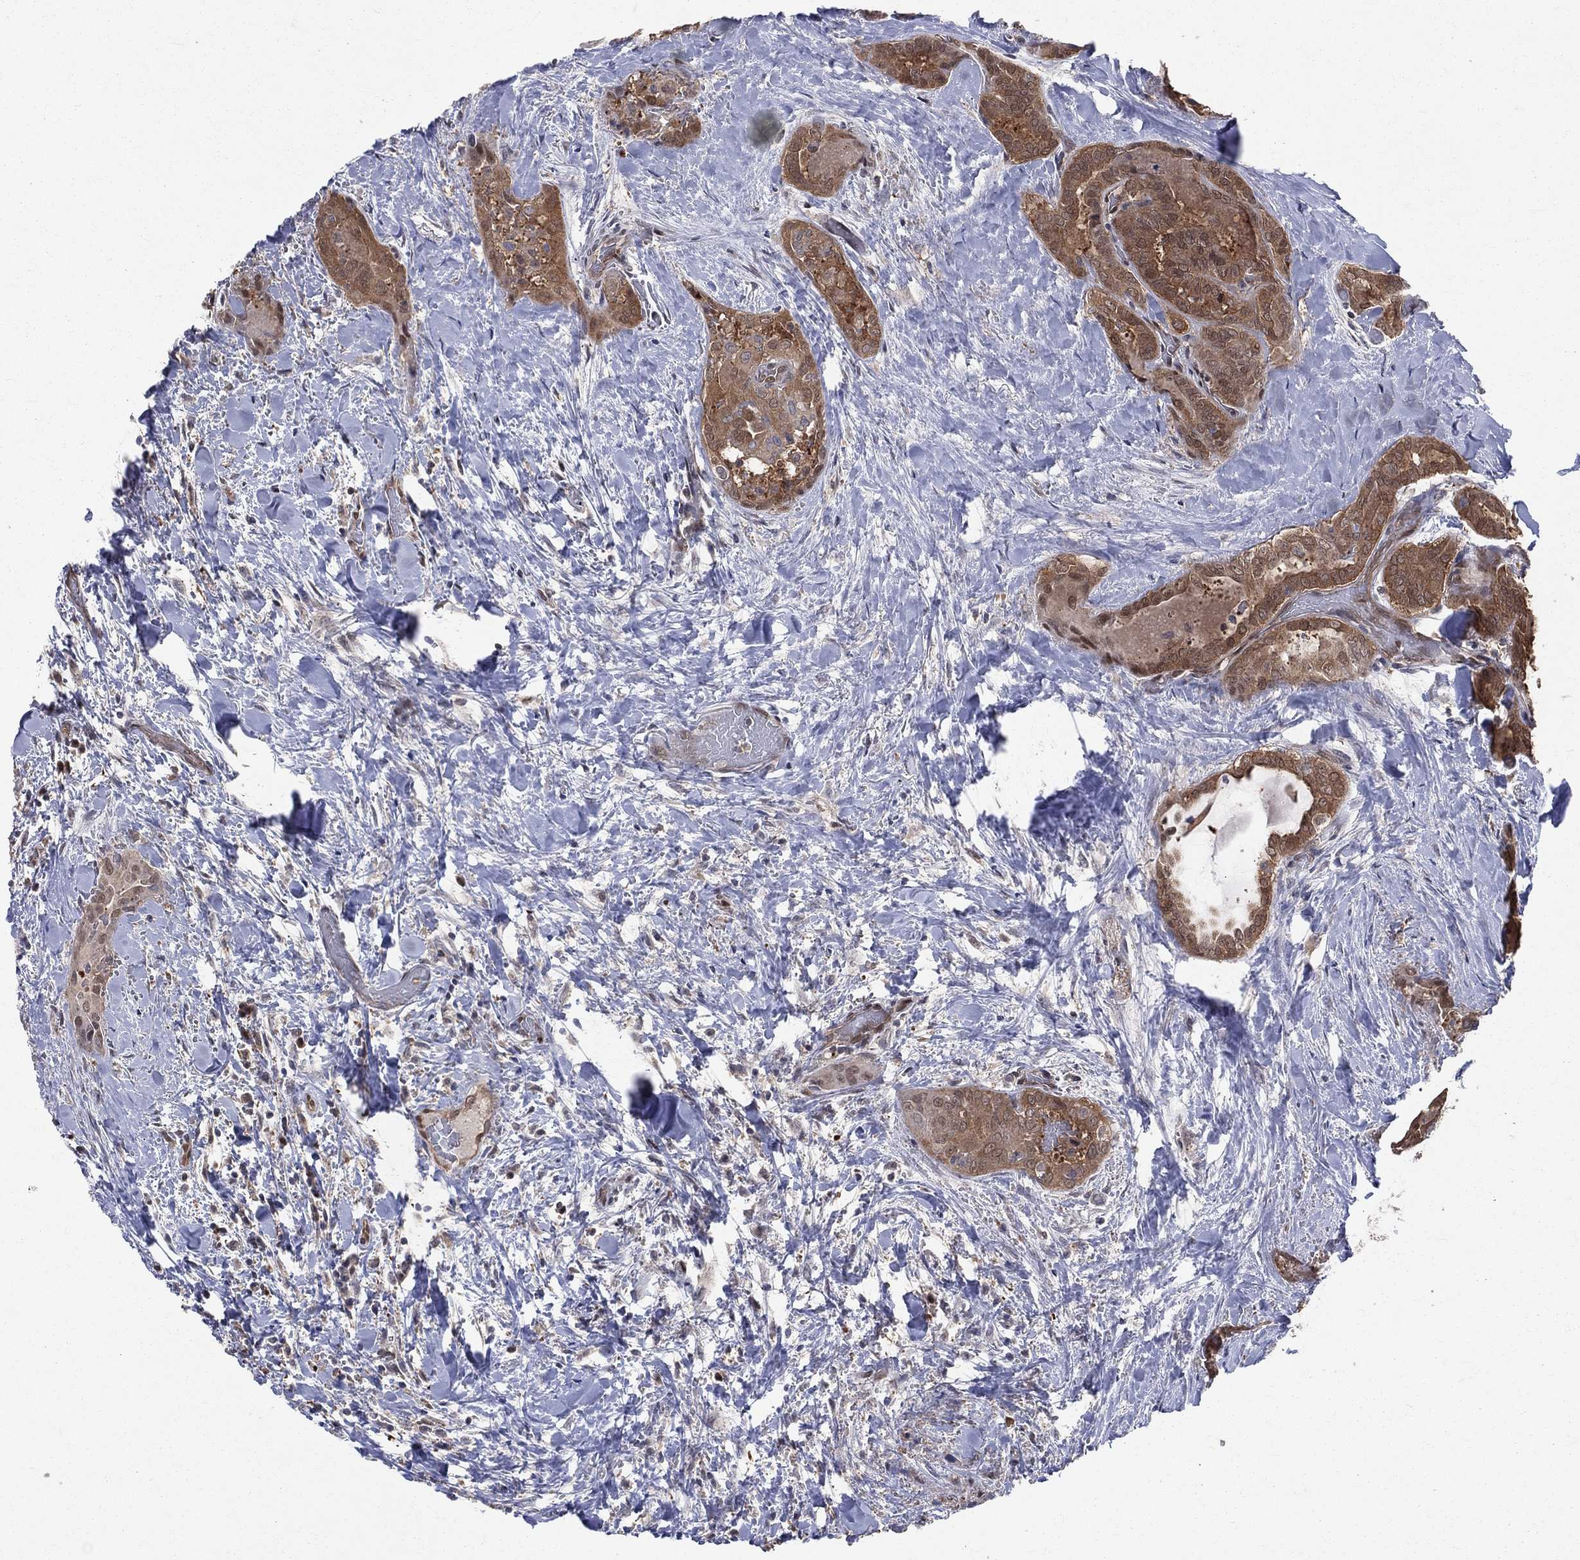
{"staining": {"intensity": "moderate", "quantity": ">75%", "location": "cytoplasmic/membranous,nuclear"}, "tissue": "thyroid cancer", "cell_type": "Tumor cells", "image_type": "cancer", "snomed": [{"axis": "morphology", "description": "Papillary adenocarcinoma, NOS"}, {"axis": "topography", "description": "Thyroid gland"}], "caption": "Moderate cytoplasmic/membranous and nuclear protein expression is identified in about >75% of tumor cells in papillary adenocarcinoma (thyroid).", "gene": "GMPR2", "patient": {"sex": "female", "age": 39}}